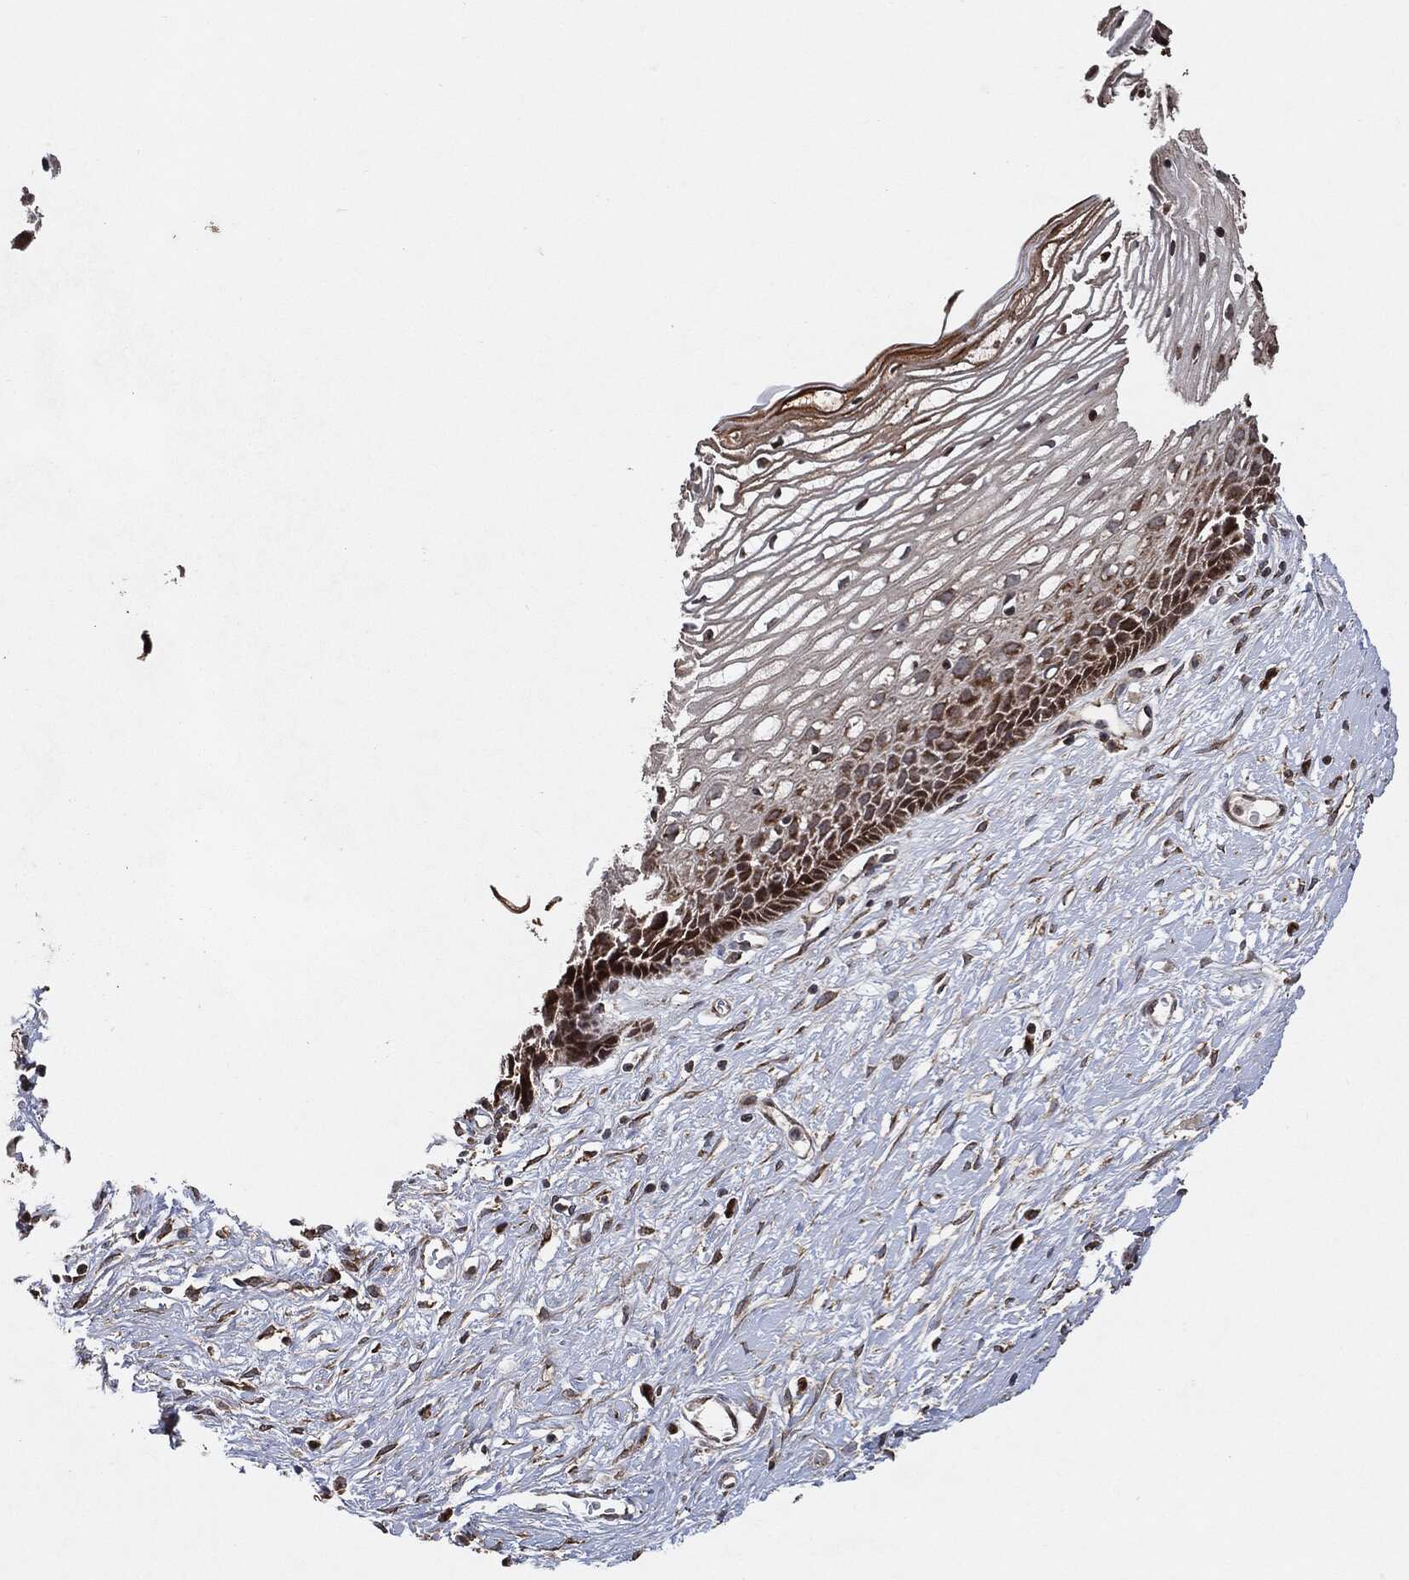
{"staining": {"intensity": "strong", "quantity": "<25%", "location": "cytoplasmic/membranous"}, "tissue": "cervix", "cell_type": "Squamous epithelial cells", "image_type": "normal", "snomed": [{"axis": "morphology", "description": "Normal tissue, NOS"}, {"axis": "topography", "description": "Cervix"}], "caption": "Benign cervix exhibits strong cytoplasmic/membranous positivity in about <25% of squamous epithelial cells, visualized by immunohistochemistry. (Stains: DAB in brown, nuclei in blue, Microscopy: brightfield microscopy at high magnification).", "gene": "BCAR1", "patient": {"sex": "female", "age": 40}}